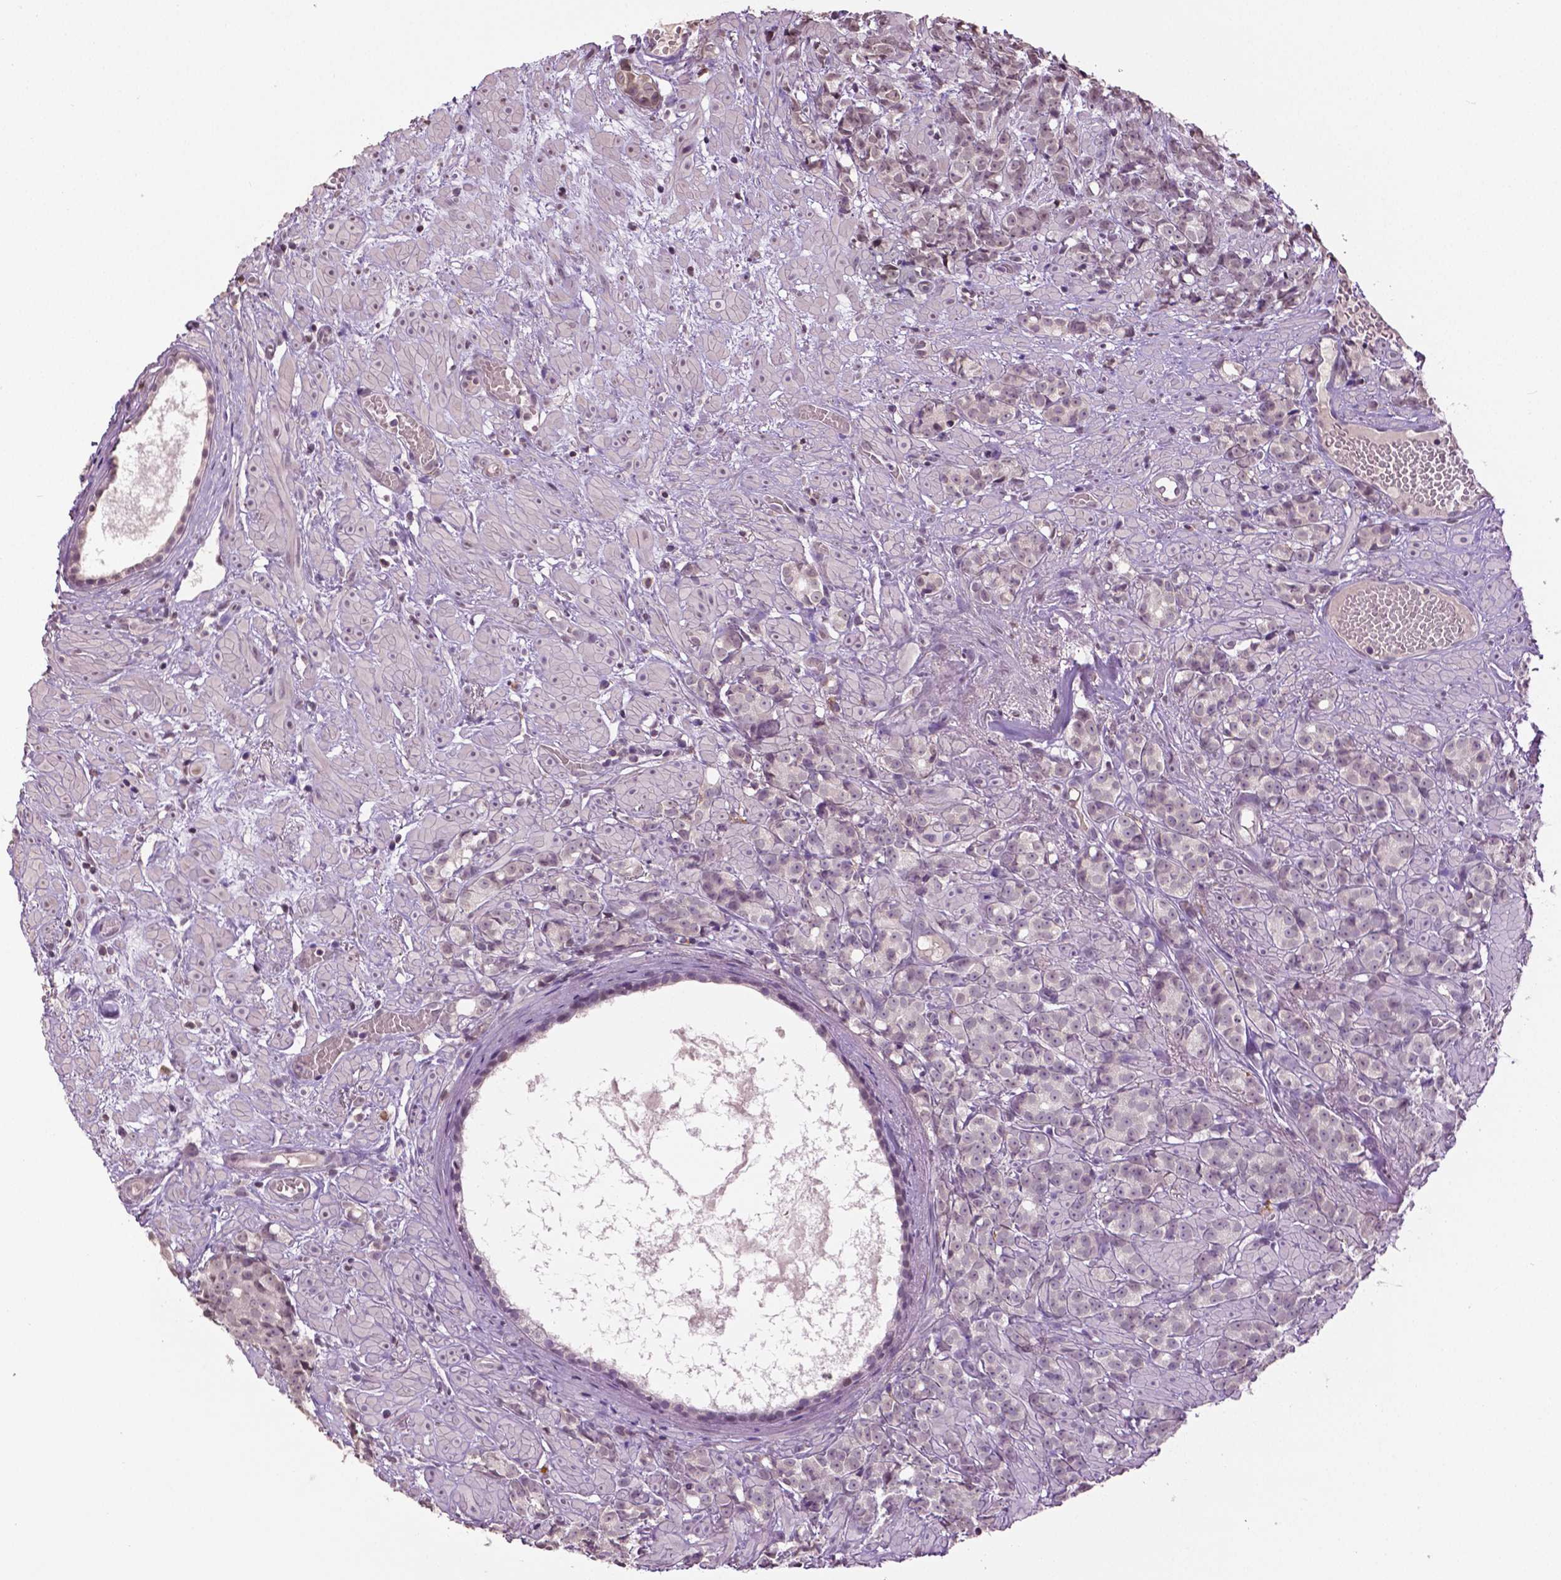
{"staining": {"intensity": "weak", "quantity": "<25%", "location": "nuclear"}, "tissue": "prostate cancer", "cell_type": "Tumor cells", "image_type": "cancer", "snomed": [{"axis": "morphology", "description": "Adenocarcinoma, High grade"}, {"axis": "topography", "description": "Prostate"}], "caption": "IHC of human prostate cancer (high-grade adenocarcinoma) displays no staining in tumor cells.", "gene": "DLX5", "patient": {"sex": "male", "age": 81}}